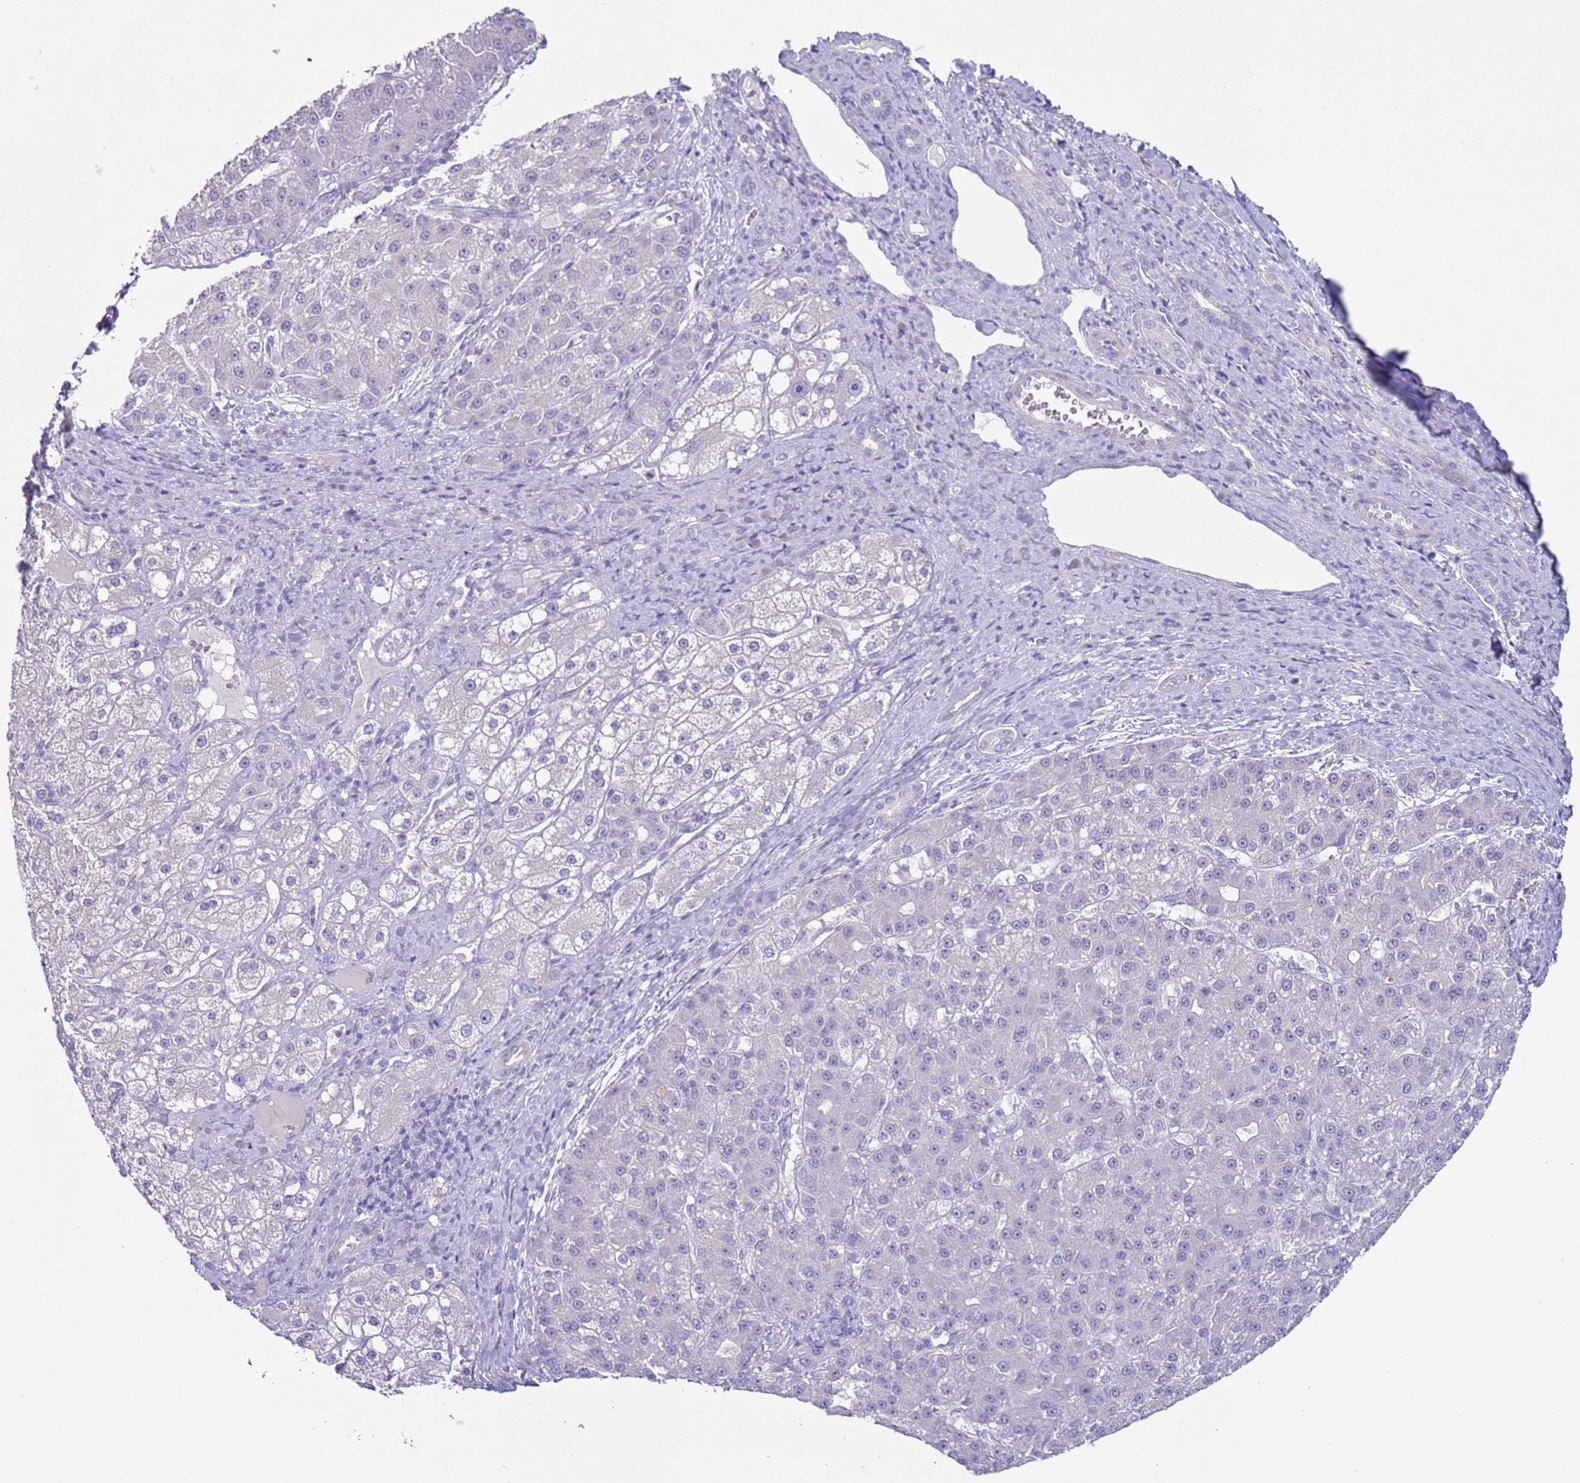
{"staining": {"intensity": "negative", "quantity": "none", "location": "none"}, "tissue": "liver cancer", "cell_type": "Tumor cells", "image_type": "cancer", "snomed": [{"axis": "morphology", "description": "Carcinoma, Hepatocellular, NOS"}, {"axis": "topography", "description": "Liver"}], "caption": "Immunohistochemistry (IHC) image of human hepatocellular carcinoma (liver) stained for a protein (brown), which reveals no positivity in tumor cells.", "gene": "NPAP1", "patient": {"sex": "male", "age": 67}}